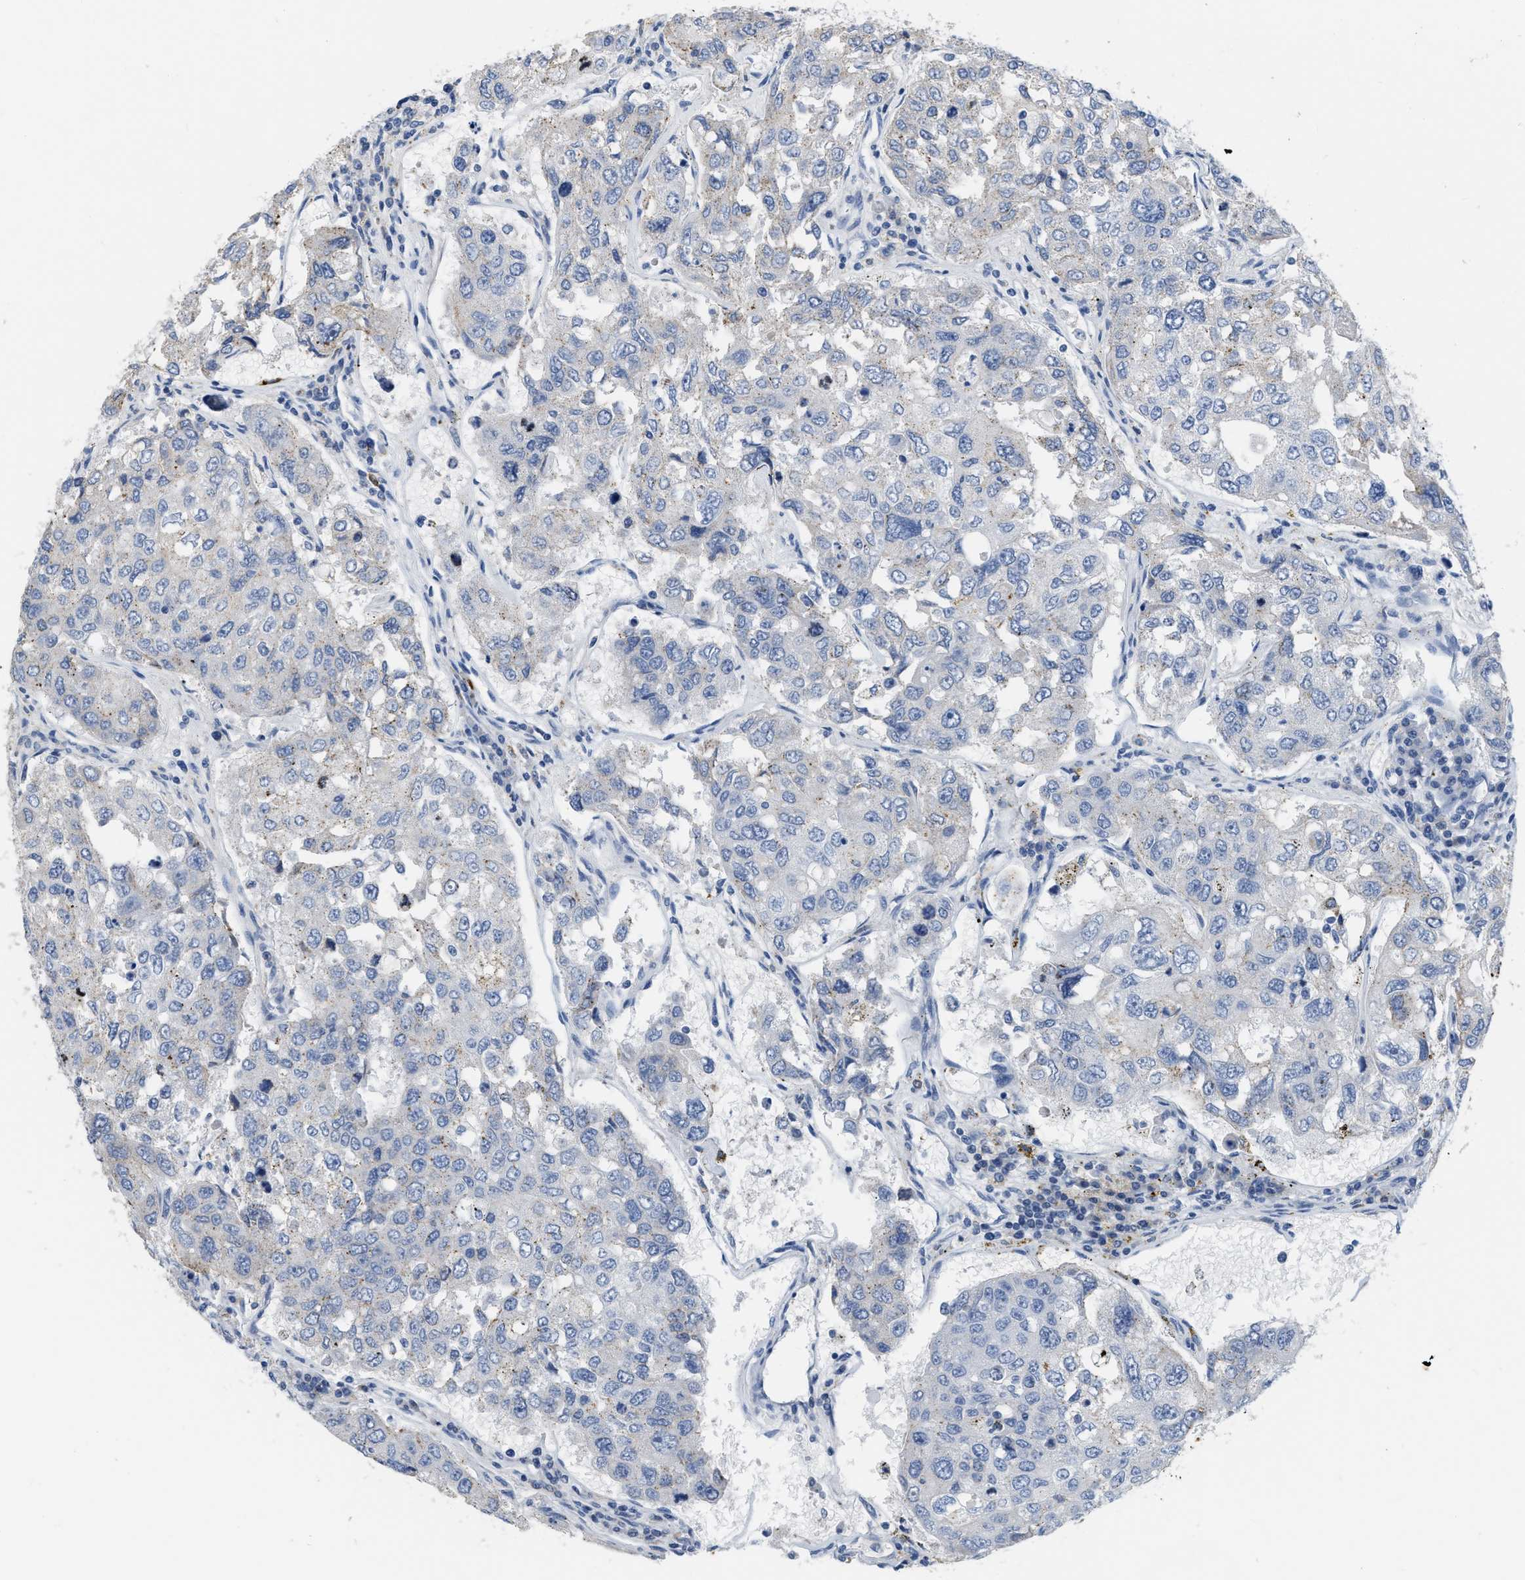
{"staining": {"intensity": "negative", "quantity": "none", "location": "none"}, "tissue": "urothelial cancer", "cell_type": "Tumor cells", "image_type": "cancer", "snomed": [{"axis": "morphology", "description": "Urothelial carcinoma, High grade"}, {"axis": "topography", "description": "Lymph node"}, {"axis": "topography", "description": "Urinary bladder"}], "caption": "Immunohistochemical staining of urothelial cancer demonstrates no significant expression in tumor cells.", "gene": "CRYM", "patient": {"sex": "male", "age": 51}}